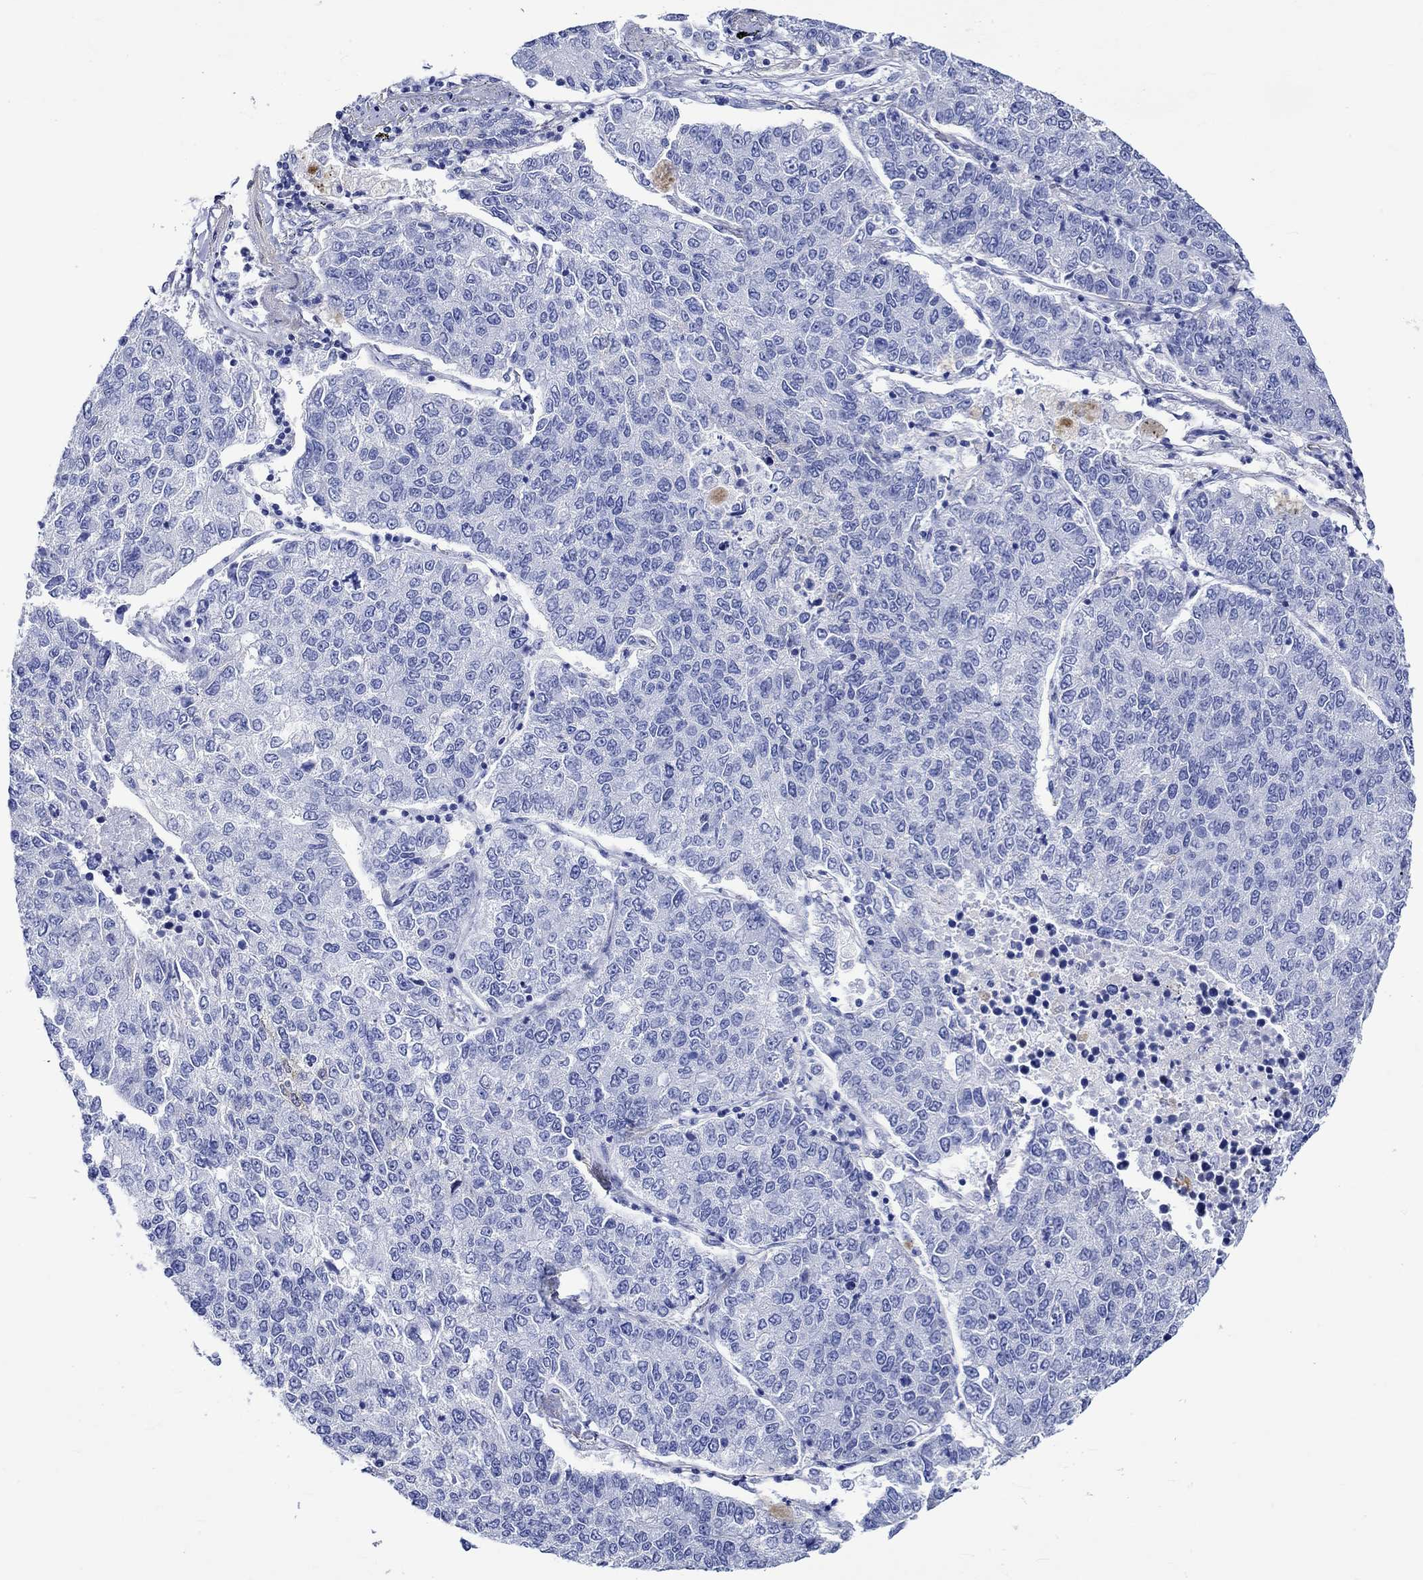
{"staining": {"intensity": "negative", "quantity": "none", "location": "none"}, "tissue": "lung cancer", "cell_type": "Tumor cells", "image_type": "cancer", "snomed": [{"axis": "morphology", "description": "Adenocarcinoma, NOS"}, {"axis": "topography", "description": "Lung"}], "caption": "The histopathology image reveals no staining of tumor cells in adenocarcinoma (lung).", "gene": "CRYAB", "patient": {"sex": "male", "age": 49}}